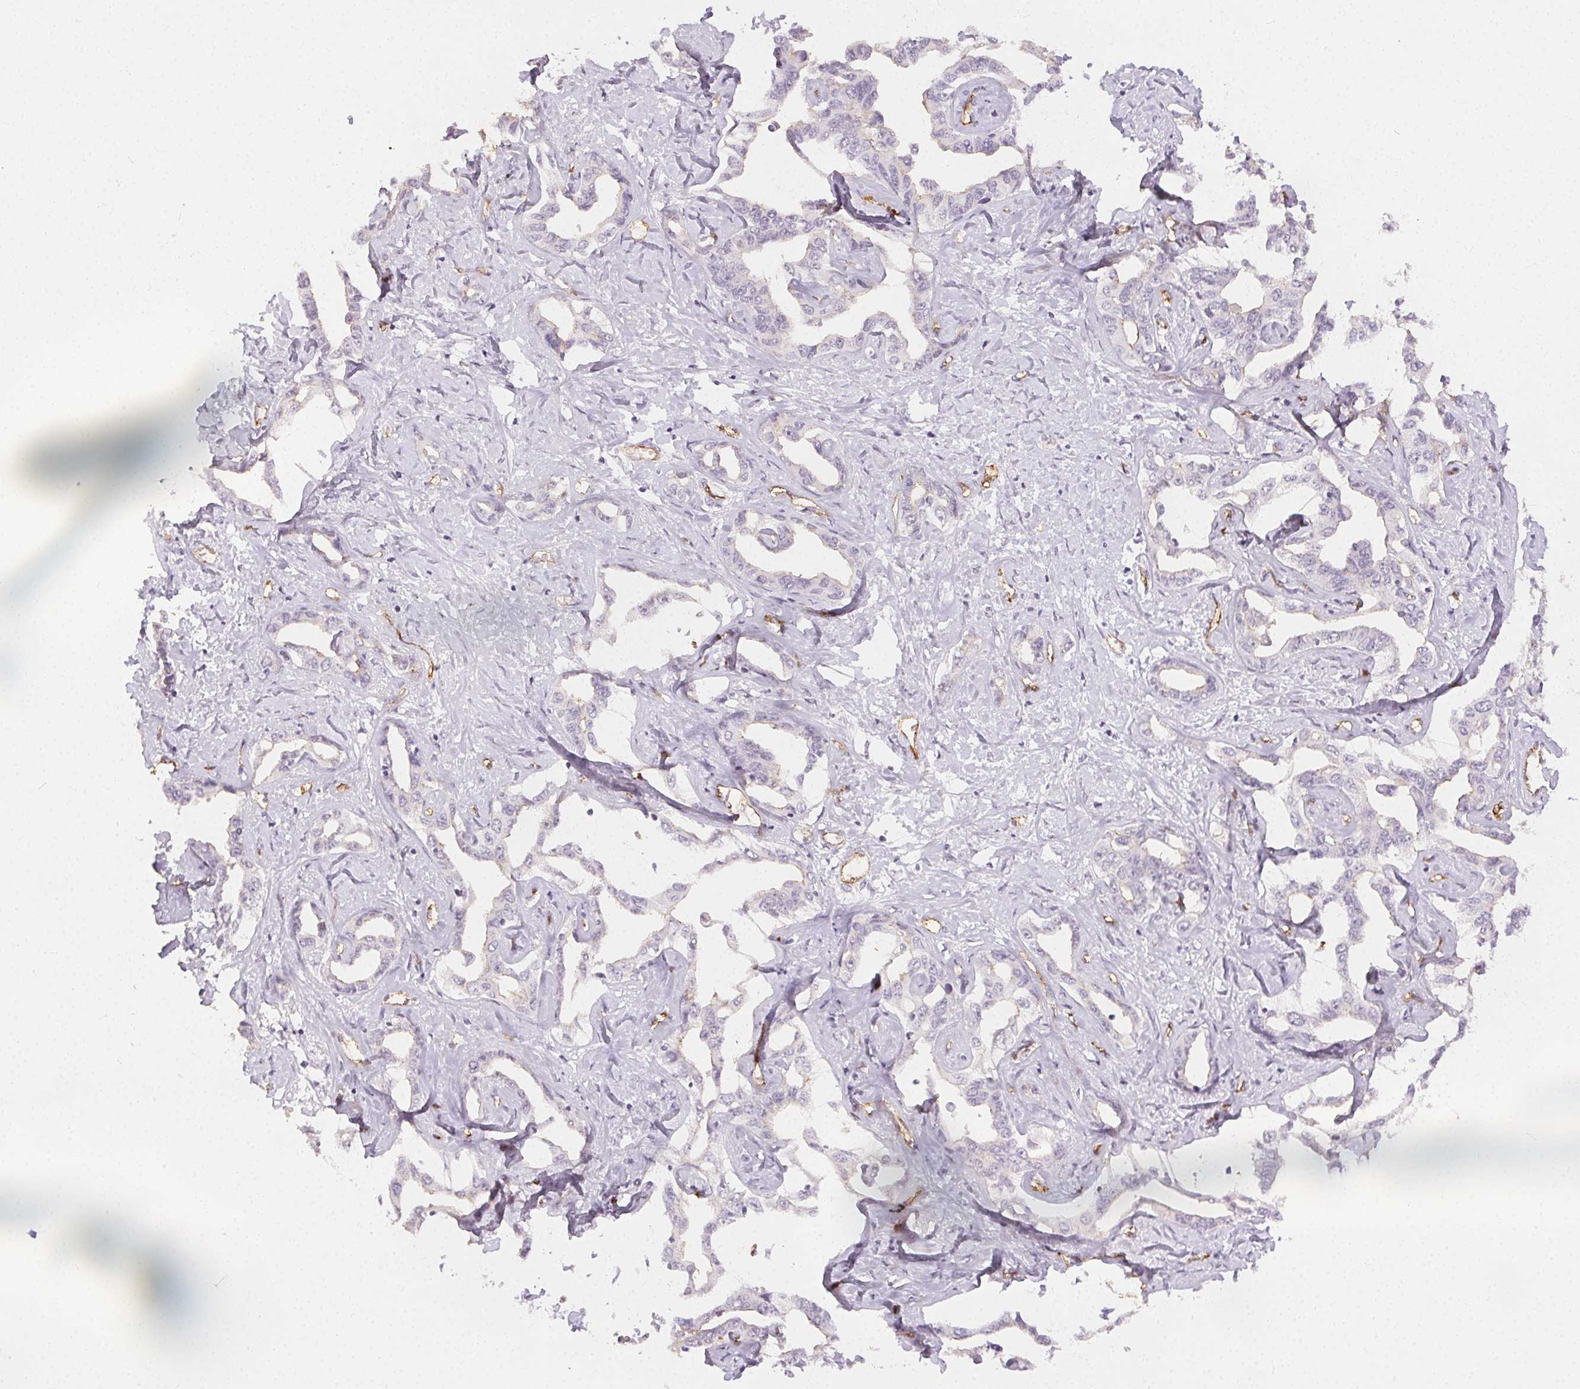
{"staining": {"intensity": "negative", "quantity": "none", "location": "none"}, "tissue": "liver cancer", "cell_type": "Tumor cells", "image_type": "cancer", "snomed": [{"axis": "morphology", "description": "Cholangiocarcinoma"}, {"axis": "topography", "description": "Liver"}], "caption": "DAB (3,3'-diaminobenzidine) immunohistochemical staining of liver cancer (cholangiocarcinoma) shows no significant staining in tumor cells.", "gene": "PODXL", "patient": {"sex": "male", "age": 59}}